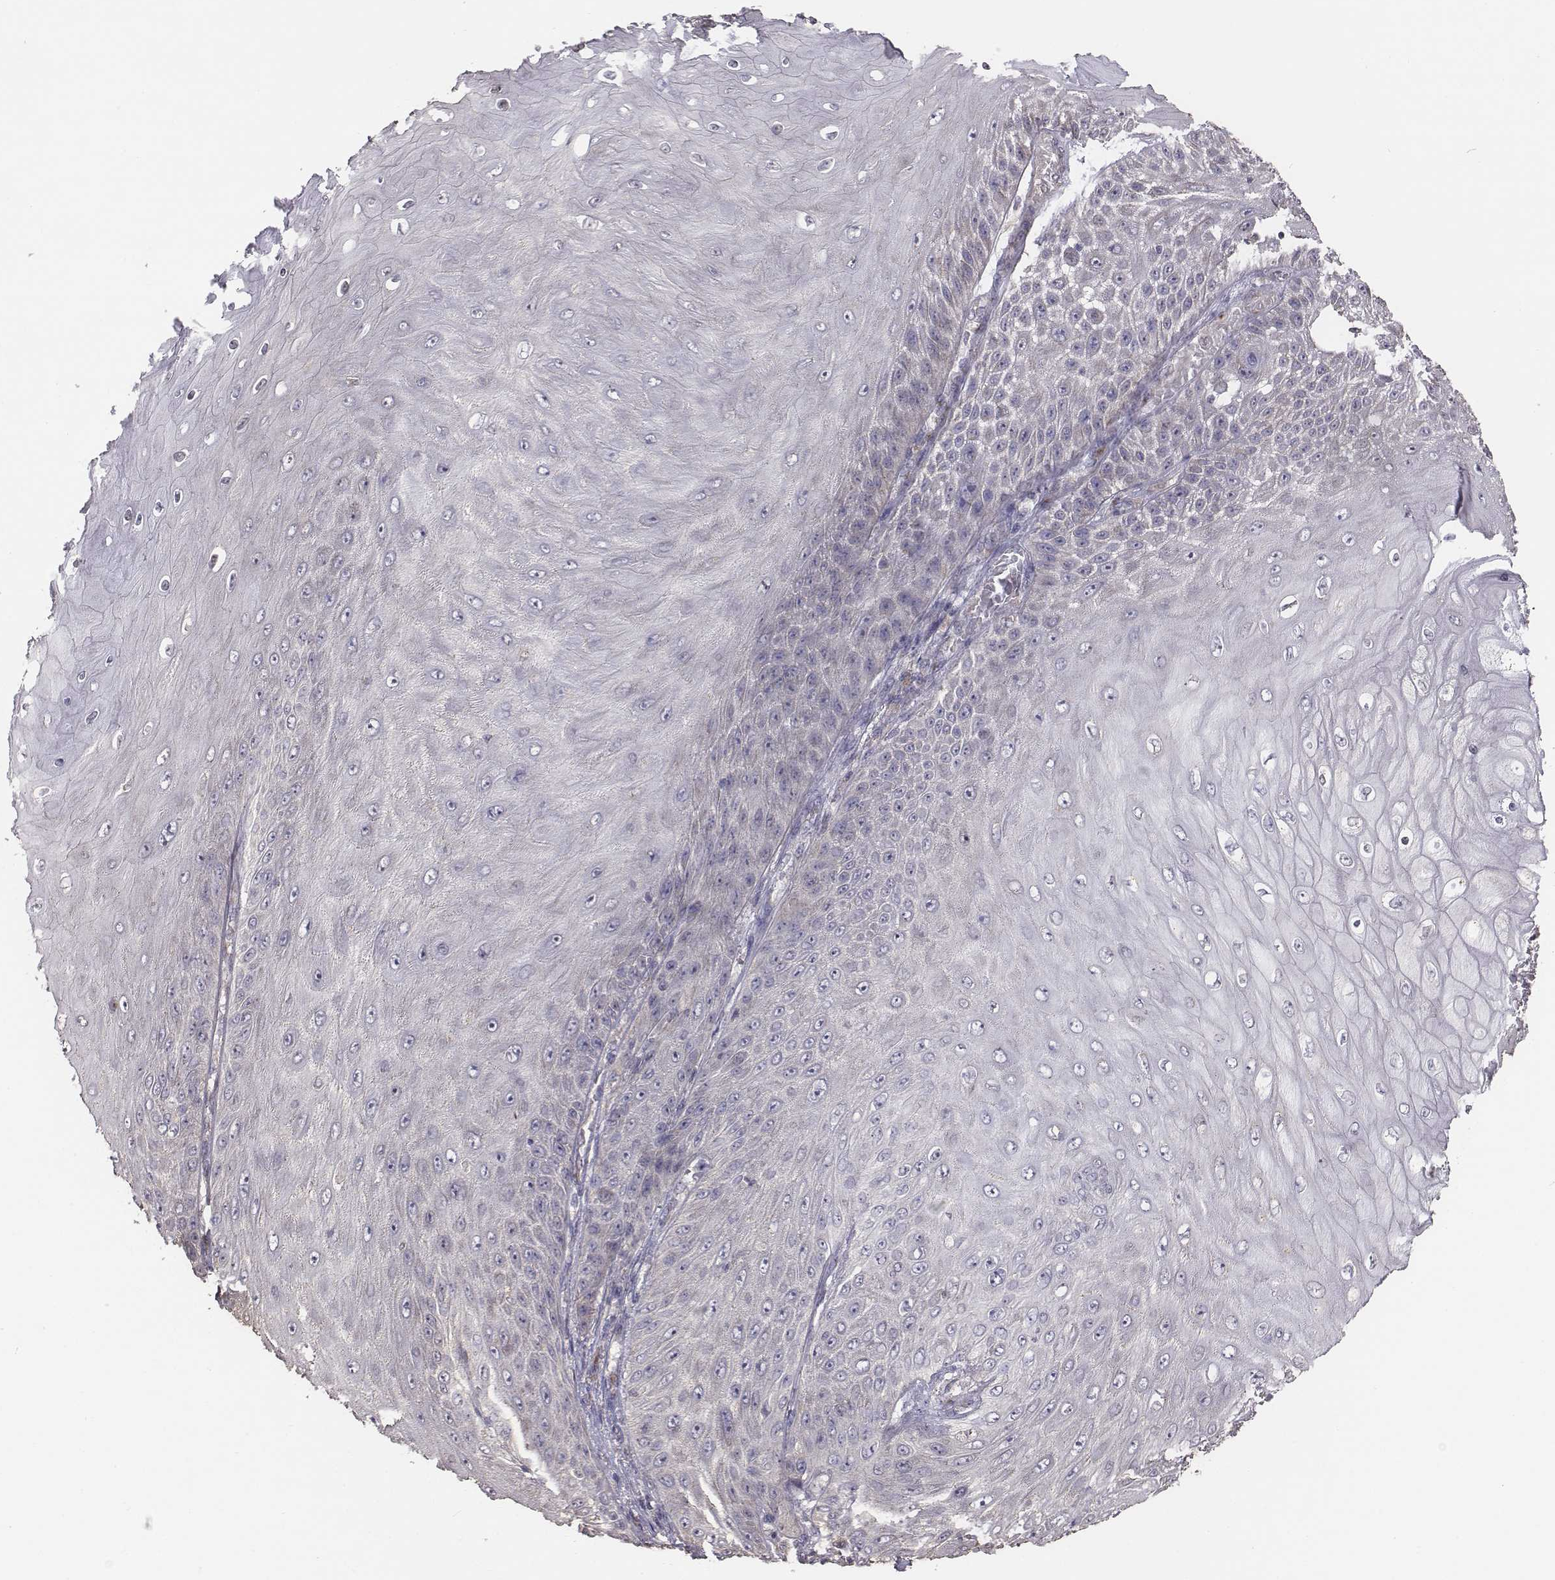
{"staining": {"intensity": "negative", "quantity": "none", "location": "none"}, "tissue": "skin cancer", "cell_type": "Tumor cells", "image_type": "cancer", "snomed": [{"axis": "morphology", "description": "Squamous cell carcinoma, NOS"}, {"axis": "topography", "description": "Skin"}], "caption": "Skin cancer (squamous cell carcinoma) was stained to show a protein in brown. There is no significant positivity in tumor cells.", "gene": "AP1B1", "patient": {"sex": "male", "age": 62}}